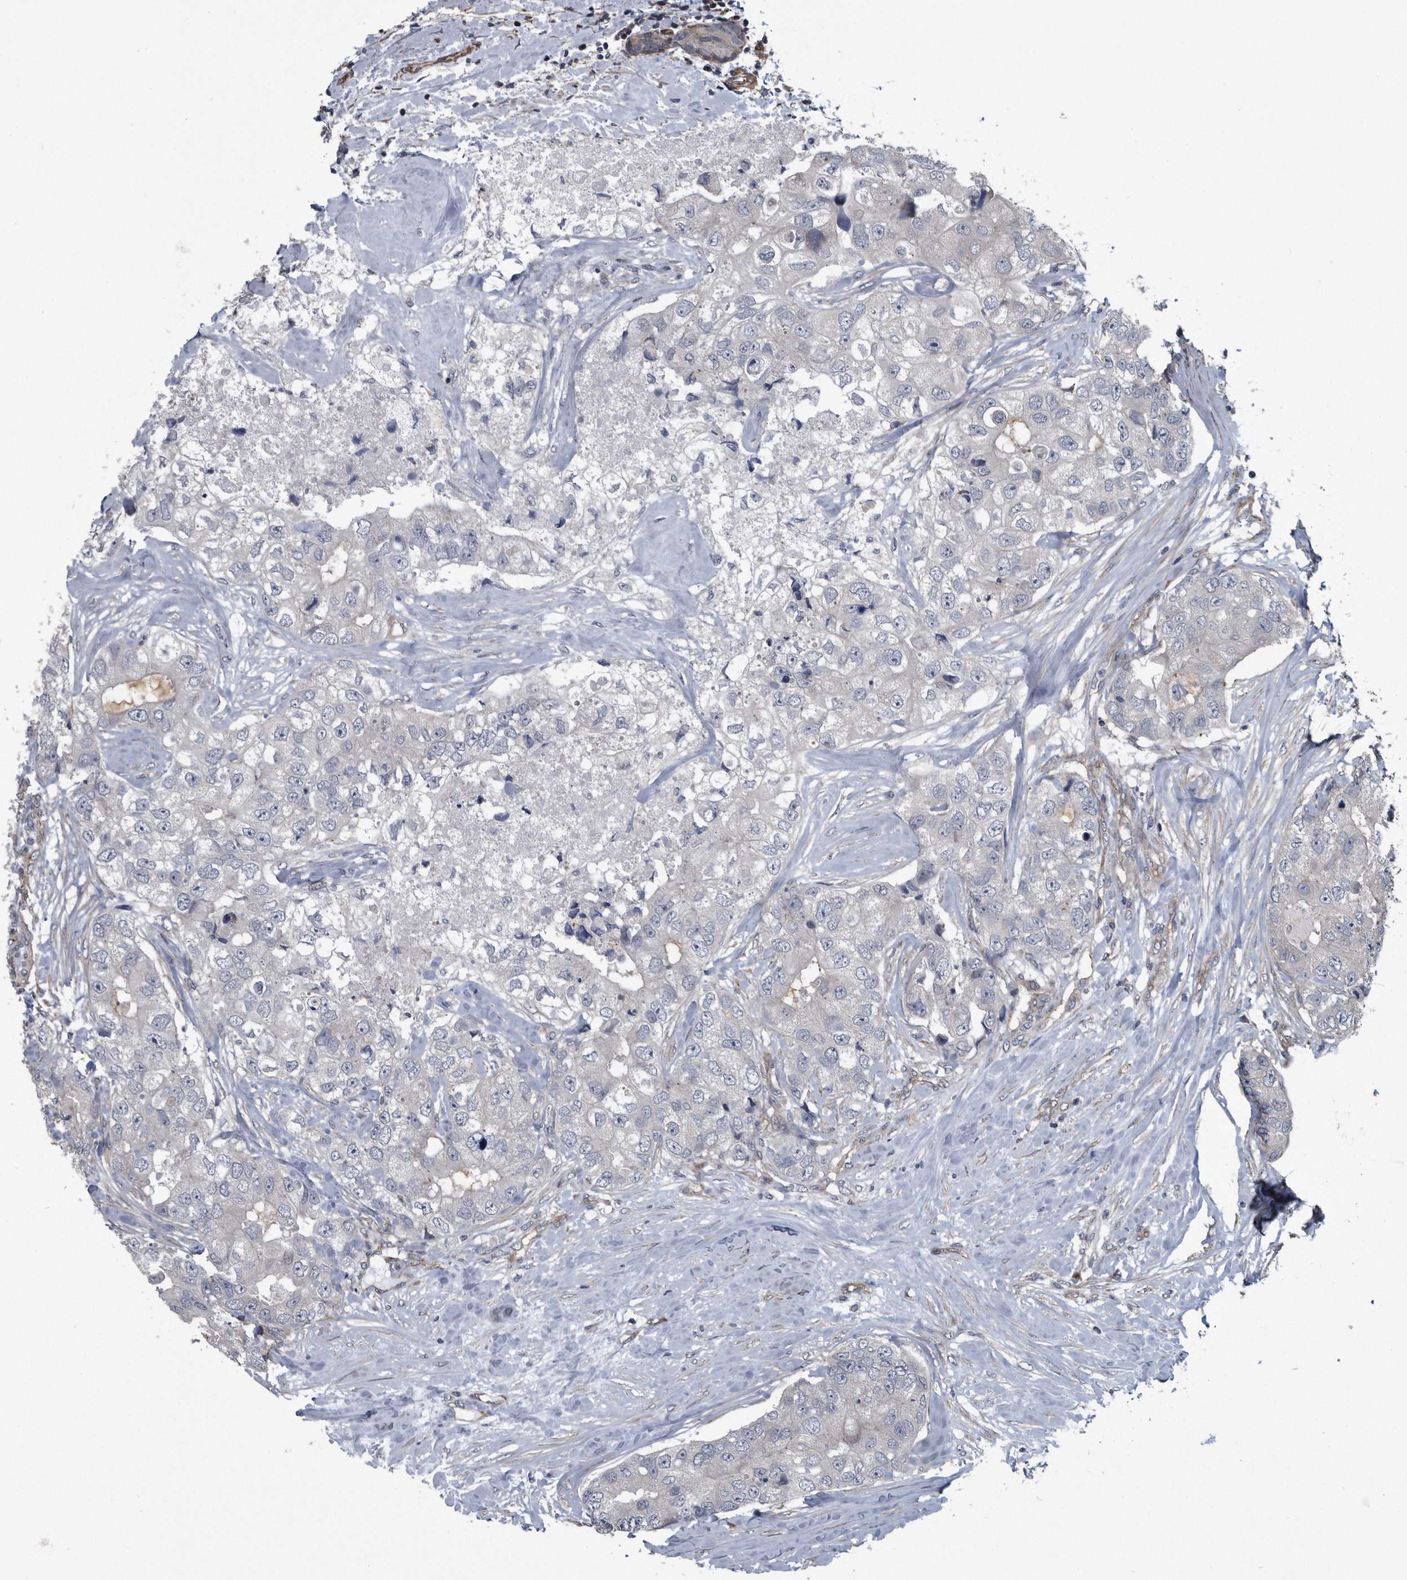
{"staining": {"intensity": "negative", "quantity": "none", "location": "none"}, "tissue": "breast cancer", "cell_type": "Tumor cells", "image_type": "cancer", "snomed": [{"axis": "morphology", "description": "Duct carcinoma"}, {"axis": "topography", "description": "Breast"}], "caption": "Immunohistochemistry (IHC) of human invasive ductal carcinoma (breast) displays no expression in tumor cells.", "gene": "ARMCX1", "patient": {"sex": "female", "age": 62}}